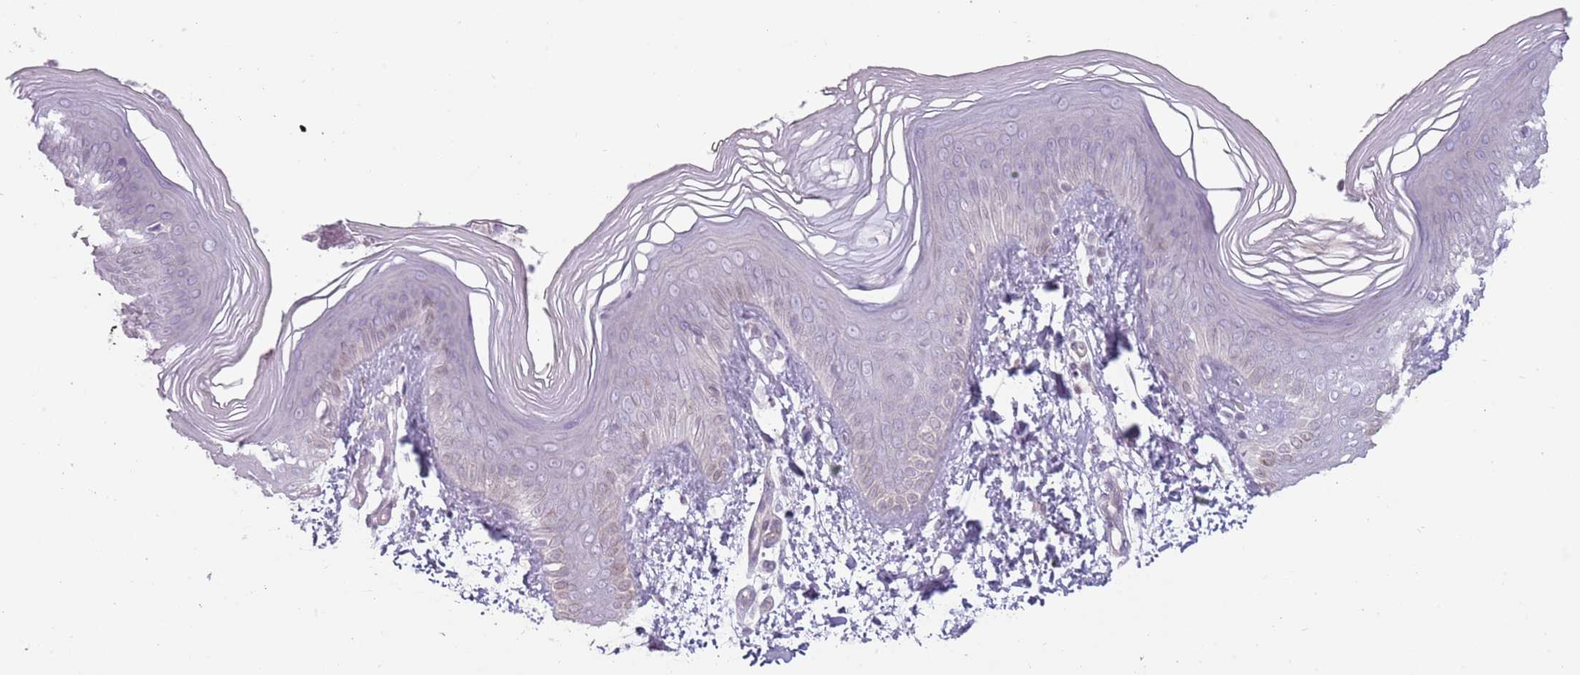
{"staining": {"intensity": "negative", "quantity": "none", "location": "none"}, "tissue": "skin", "cell_type": "Epidermal cells", "image_type": "normal", "snomed": [{"axis": "morphology", "description": "Normal tissue, NOS"}, {"axis": "topography", "description": "Anal"}], "caption": "Protein analysis of unremarkable skin exhibits no significant expression in epidermal cells.", "gene": "RFX2", "patient": {"sex": "female", "age": 40}}